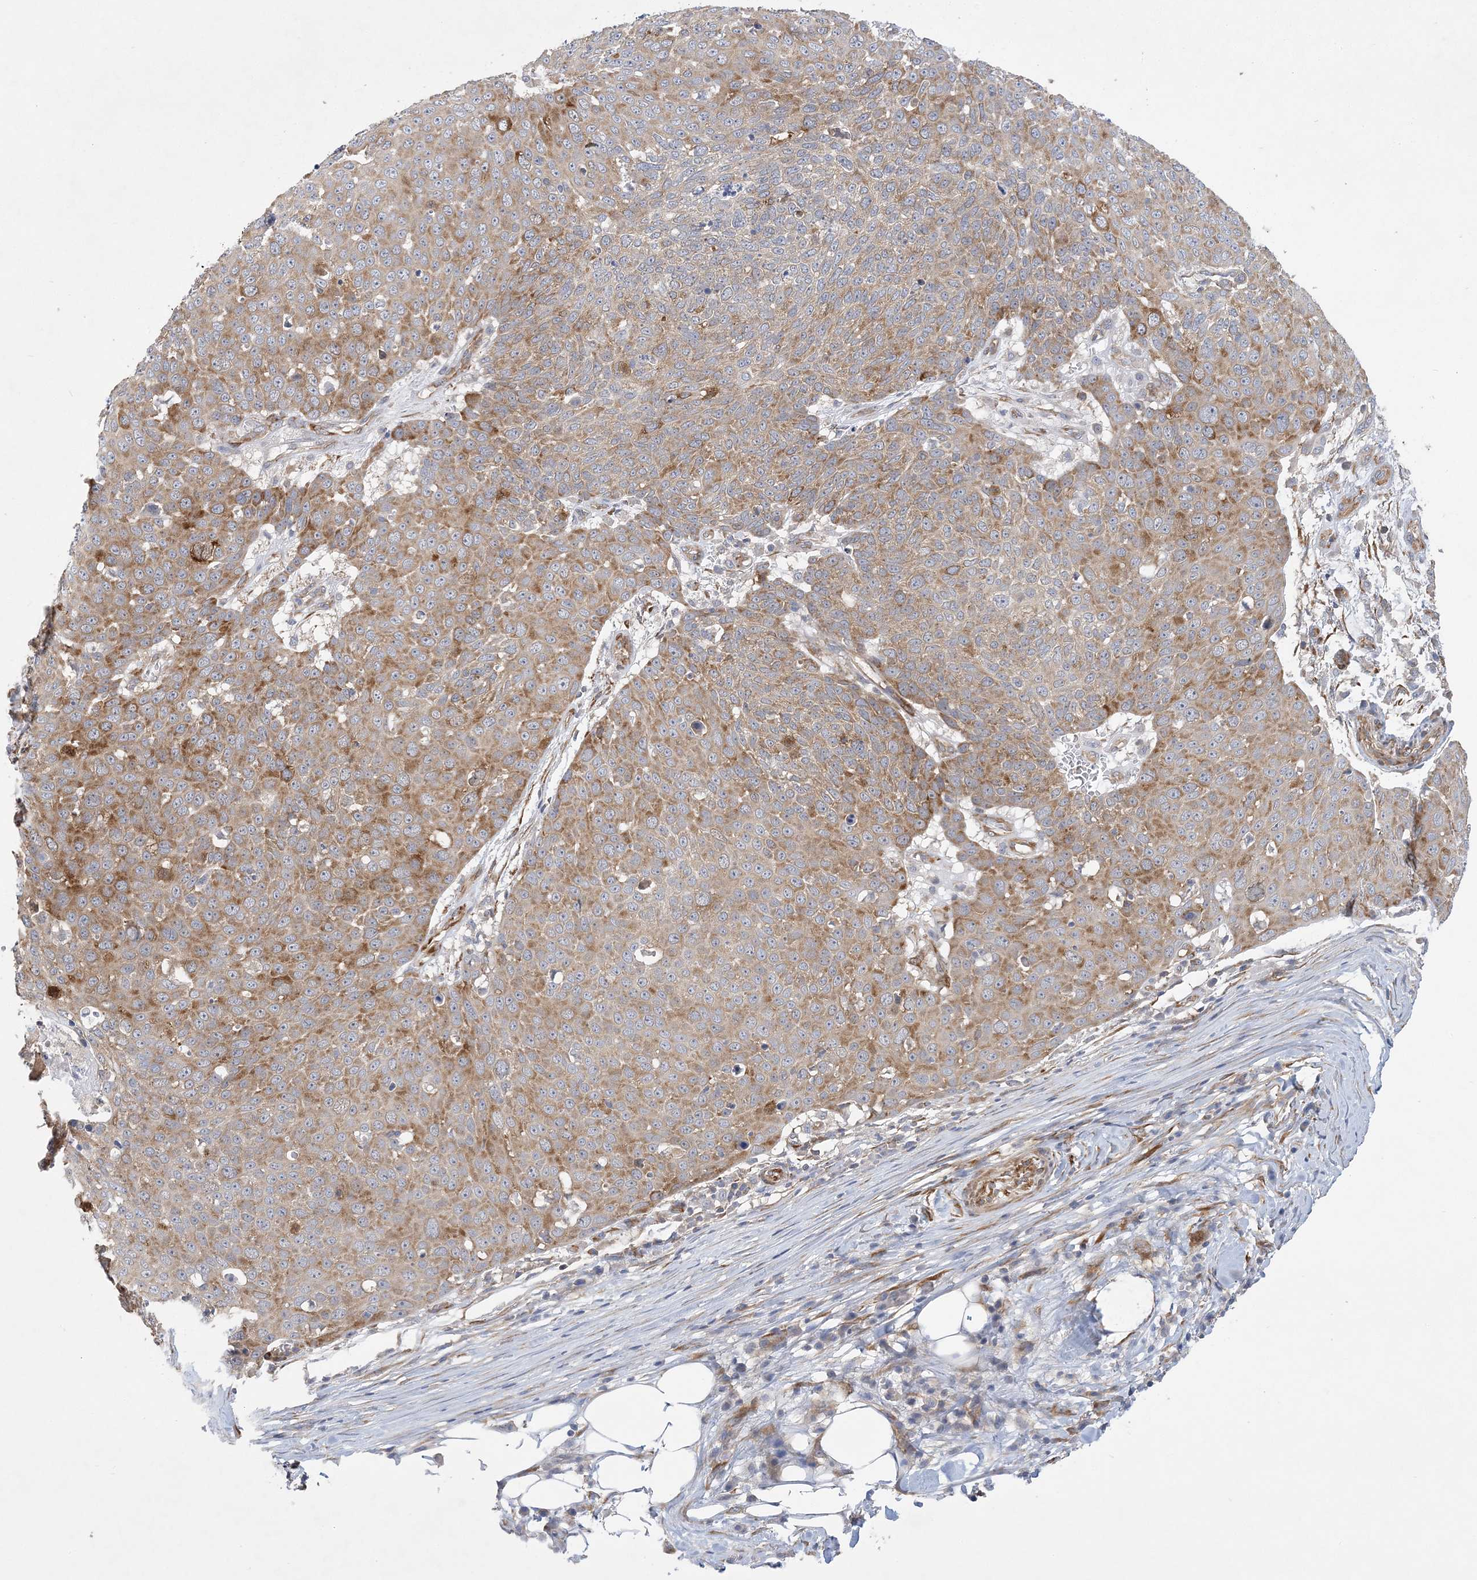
{"staining": {"intensity": "moderate", "quantity": "25%-75%", "location": "cytoplasmic/membranous"}, "tissue": "skin cancer", "cell_type": "Tumor cells", "image_type": "cancer", "snomed": [{"axis": "morphology", "description": "Squamous cell carcinoma, NOS"}, {"axis": "topography", "description": "Skin"}], "caption": "Approximately 25%-75% of tumor cells in skin squamous cell carcinoma exhibit moderate cytoplasmic/membranous protein staining as visualized by brown immunohistochemical staining.", "gene": "MAP4K5", "patient": {"sex": "male", "age": 71}}